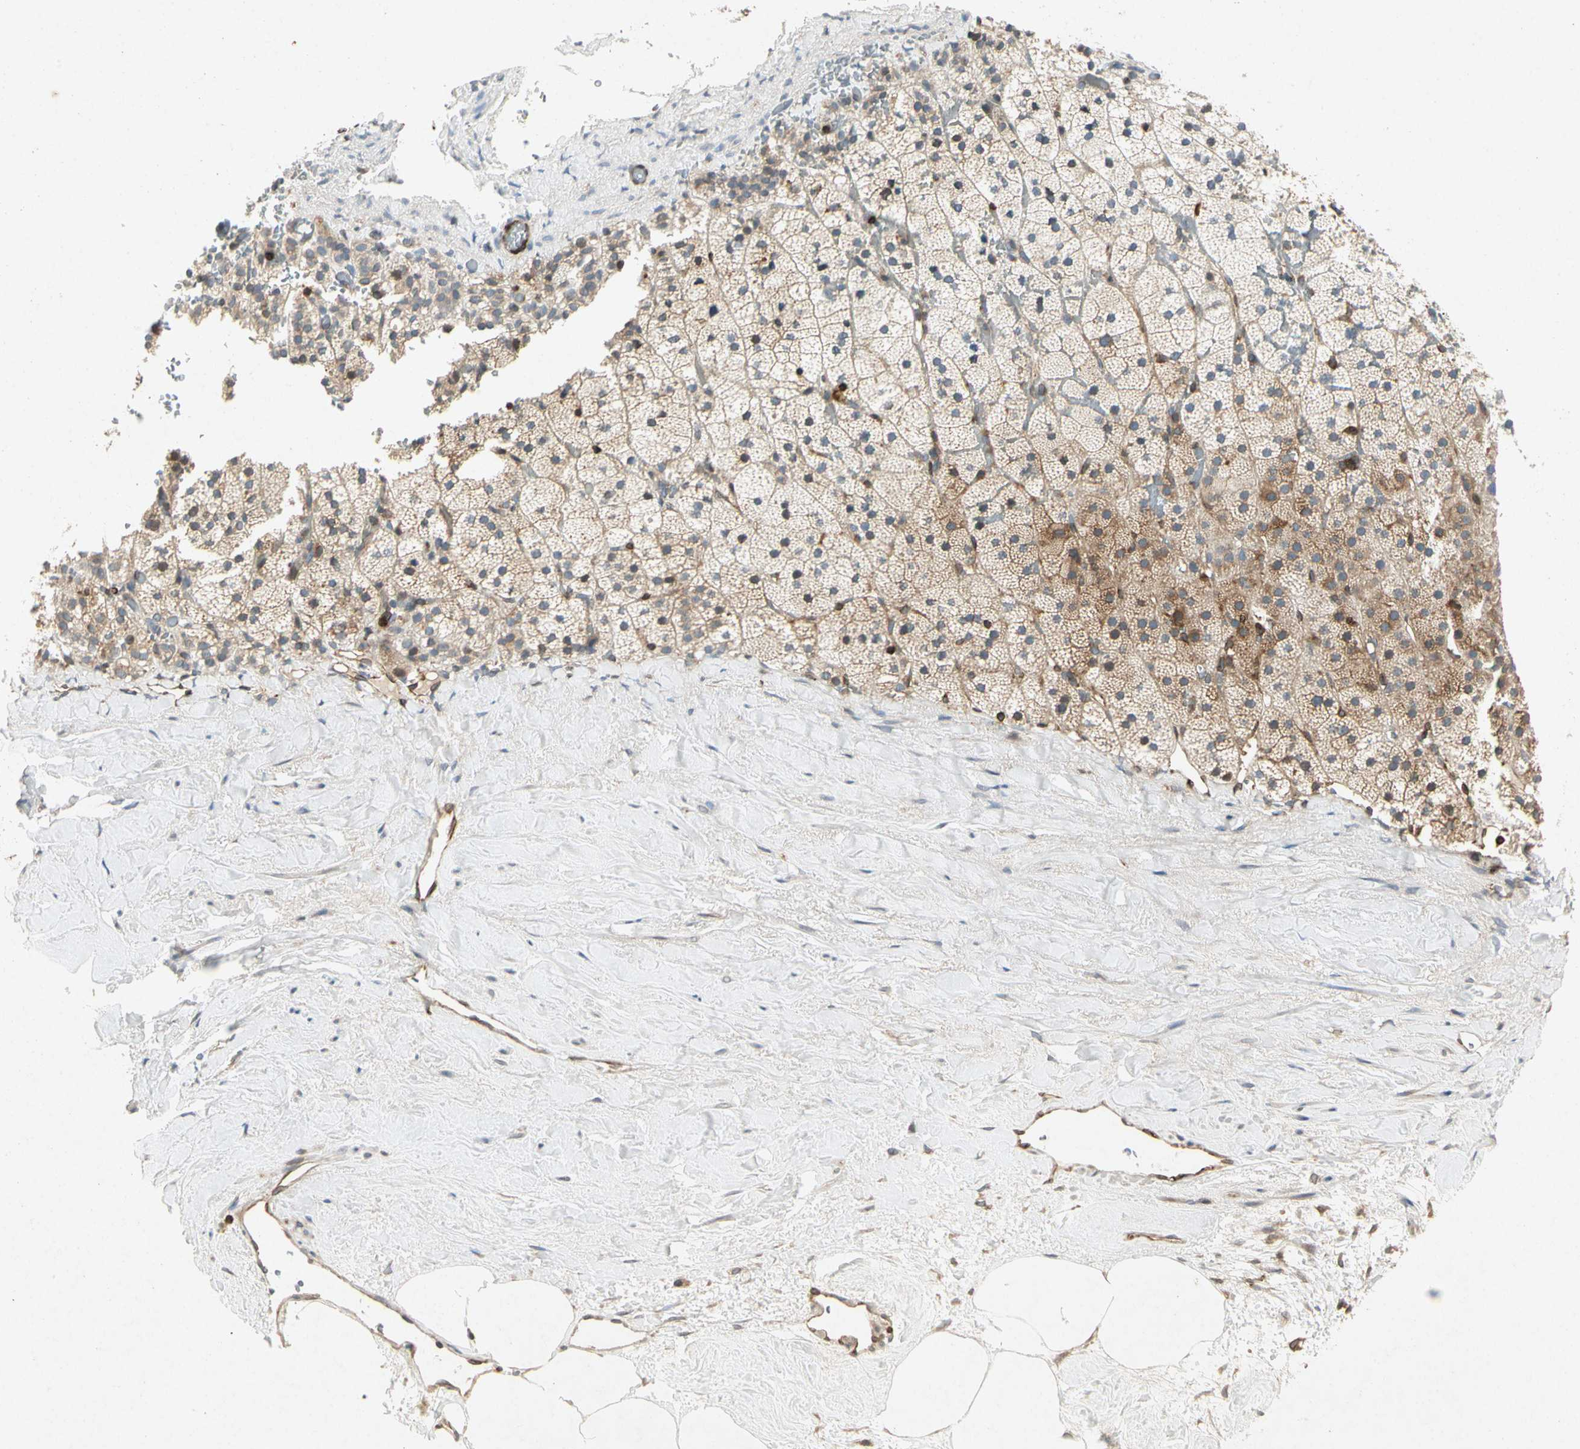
{"staining": {"intensity": "strong", "quantity": ">75%", "location": "cytoplasmic/membranous"}, "tissue": "adrenal gland", "cell_type": "Glandular cells", "image_type": "normal", "snomed": [{"axis": "morphology", "description": "Normal tissue, NOS"}, {"axis": "topography", "description": "Adrenal gland"}], "caption": "IHC (DAB (3,3'-diaminobenzidine)) staining of benign adrenal gland reveals strong cytoplasmic/membranous protein staining in approximately >75% of glandular cells.", "gene": "TAPBP", "patient": {"sex": "male", "age": 35}}